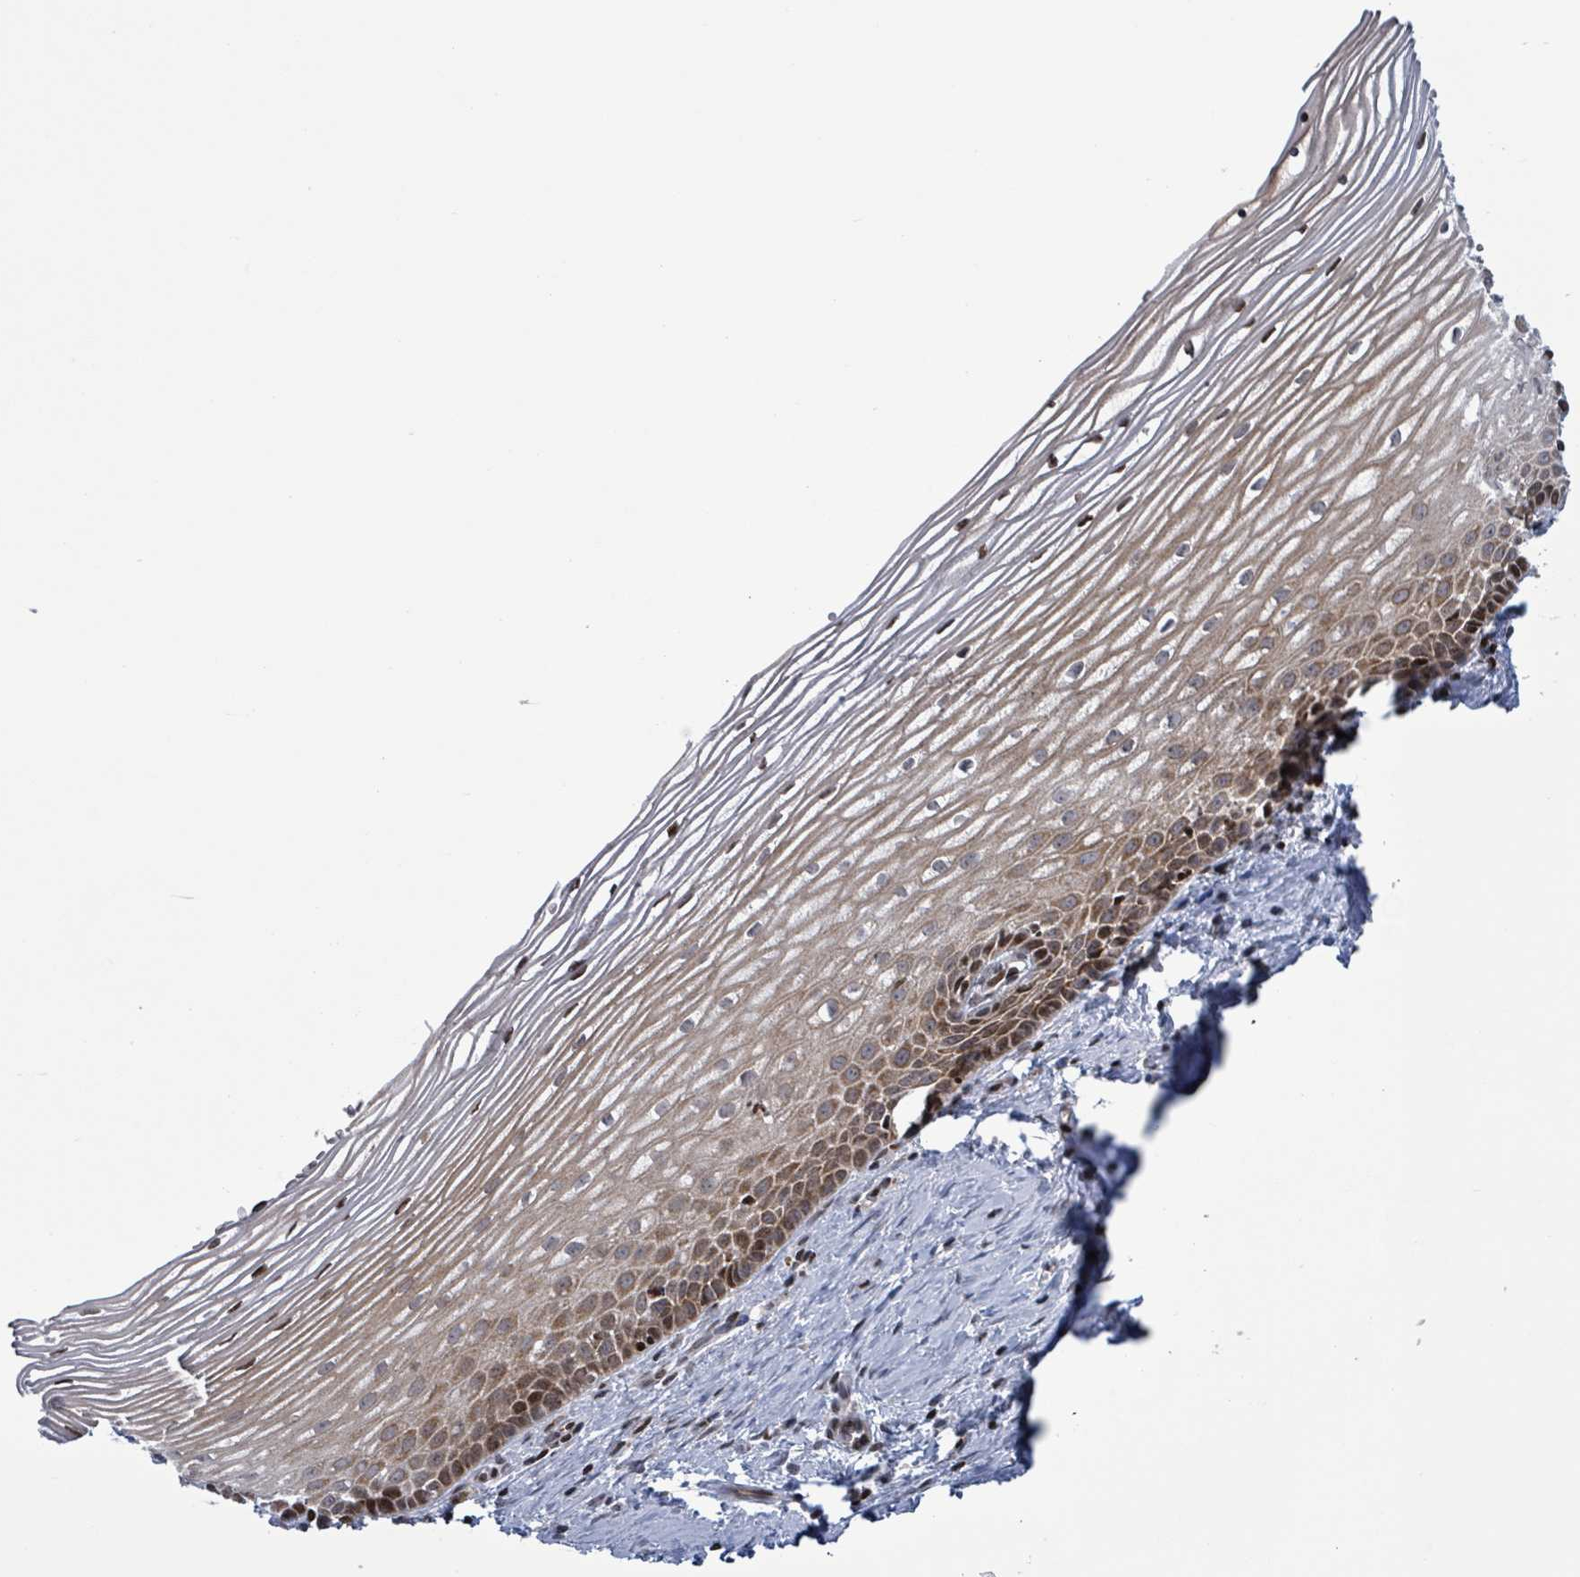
{"staining": {"intensity": "moderate", "quantity": "<25%", "location": "cytoplasmic/membranous"}, "tissue": "cervix", "cell_type": "Glandular cells", "image_type": "normal", "snomed": [{"axis": "morphology", "description": "Normal tissue, NOS"}, {"axis": "topography", "description": "Cervix"}], "caption": "High-magnification brightfield microscopy of benign cervix stained with DAB (brown) and counterstained with hematoxylin (blue). glandular cells exhibit moderate cytoplasmic/membranous positivity is seen in approximately<25% of cells.", "gene": "FNDC4", "patient": {"sex": "female", "age": 47}}